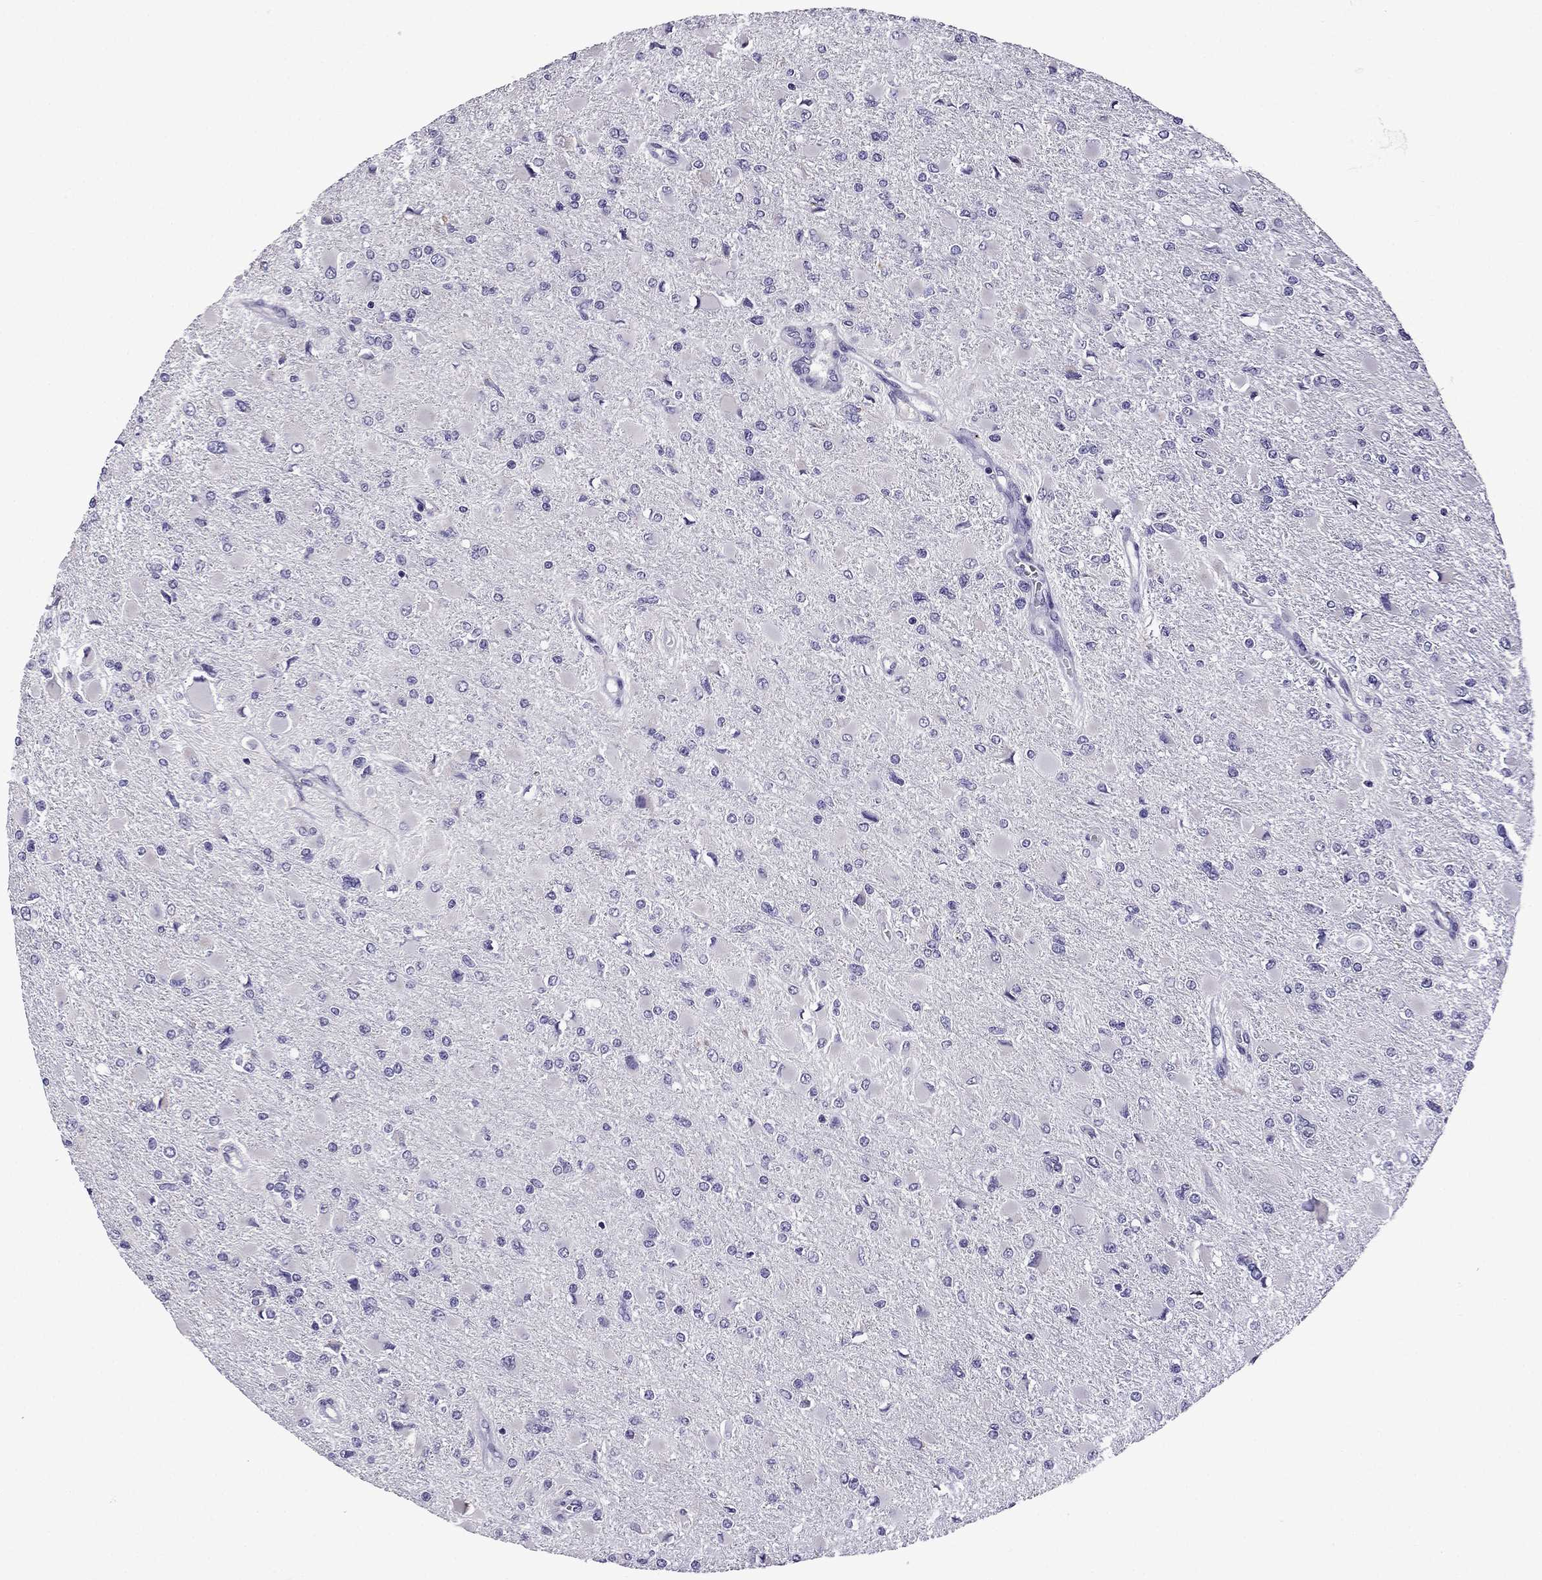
{"staining": {"intensity": "negative", "quantity": "none", "location": "none"}, "tissue": "glioma", "cell_type": "Tumor cells", "image_type": "cancer", "snomed": [{"axis": "morphology", "description": "Glioma, malignant, High grade"}, {"axis": "topography", "description": "Cerebral cortex"}], "caption": "This is an immunohistochemistry (IHC) photomicrograph of human malignant glioma (high-grade). There is no expression in tumor cells.", "gene": "TTN", "patient": {"sex": "female", "age": 36}}